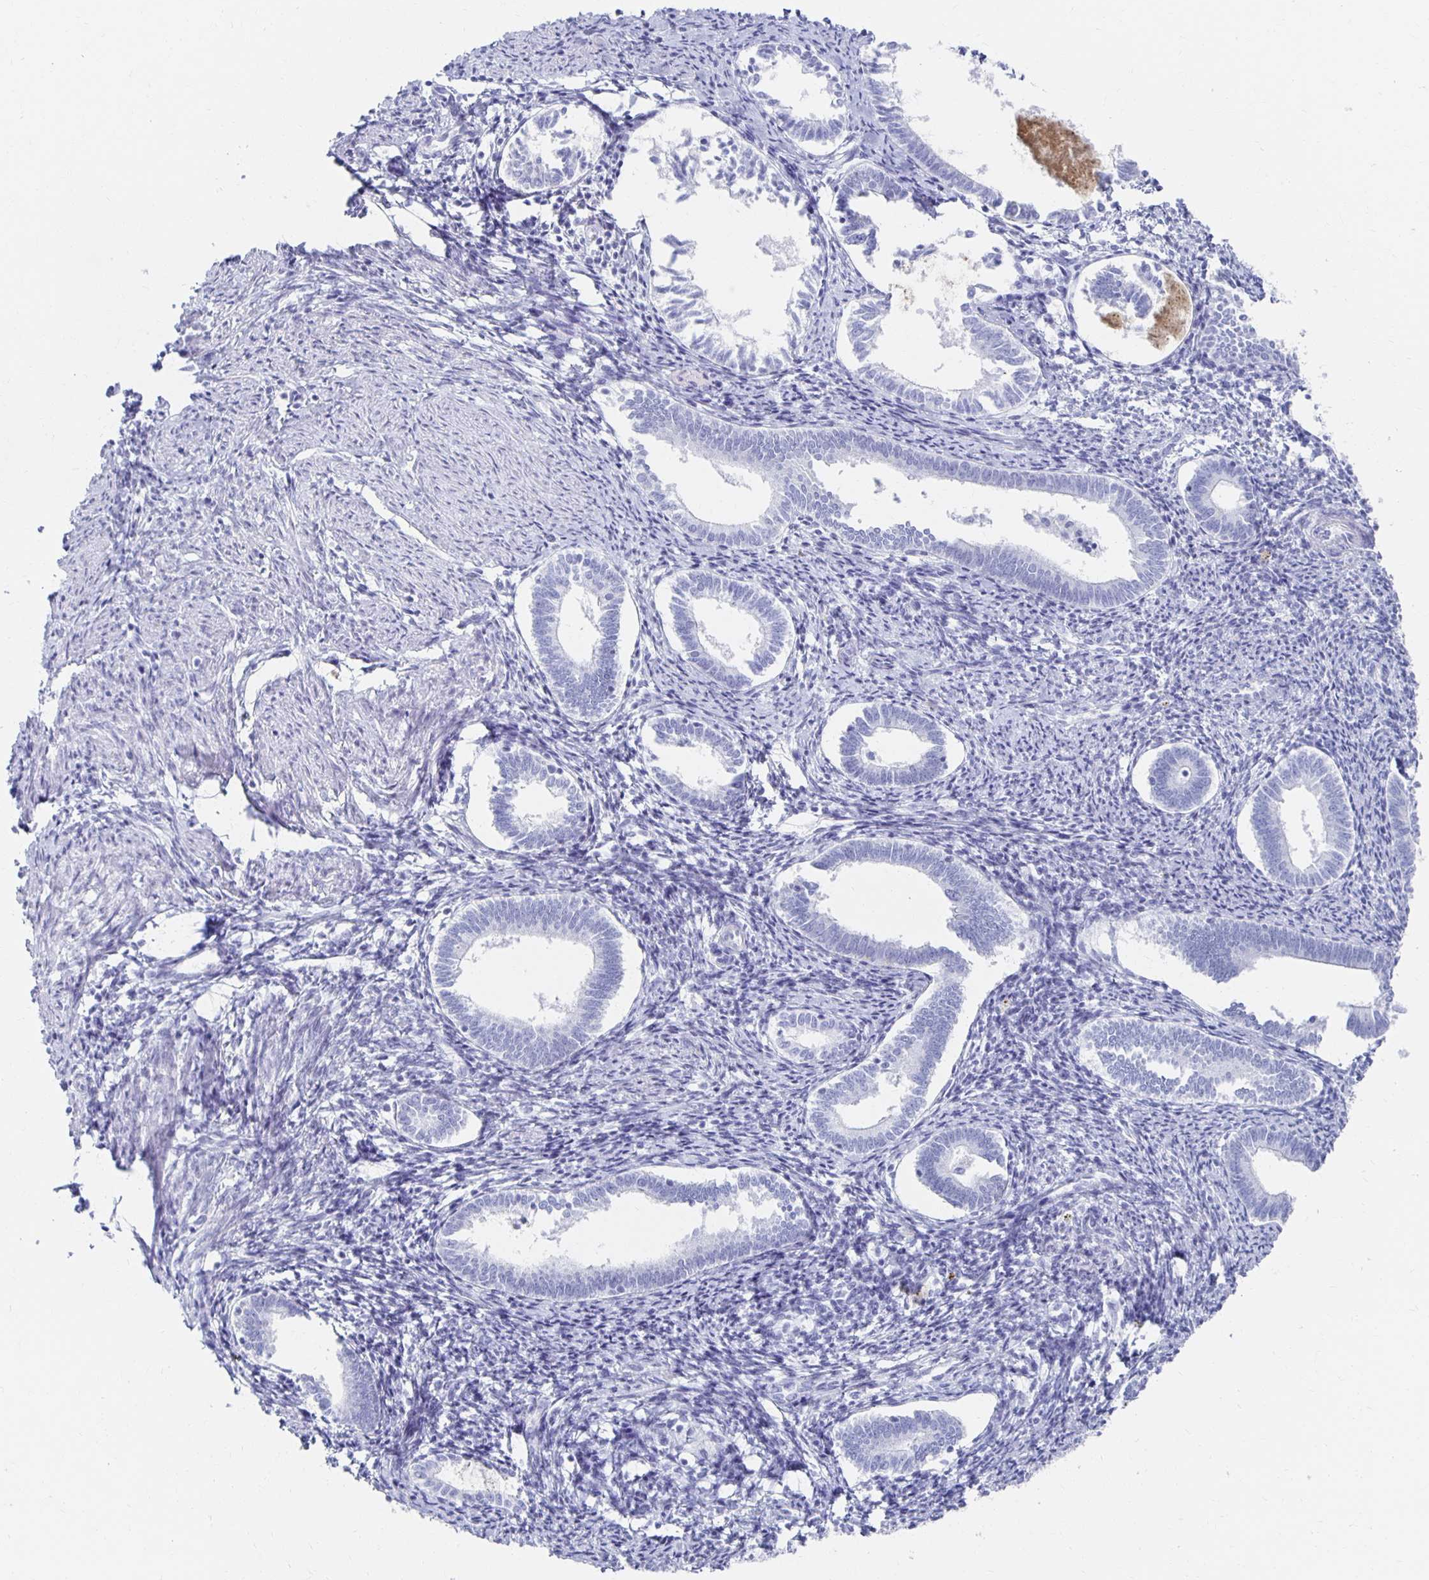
{"staining": {"intensity": "negative", "quantity": "none", "location": "none"}, "tissue": "endometrium", "cell_type": "Cells in endometrial stroma", "image_type": "normal", "snomed": [{"axis": "morphology", "description": "Normal tissue, NOS"}, {"axis": "topography", "description": "Endometrium"}], "caption": "Human endometrium stained for a protein using immunohistochemistry exhibits no expression in cells in endometrial stroma.", "gene": "PRDM7", "patient": {"sex": "female", "age": 41}}